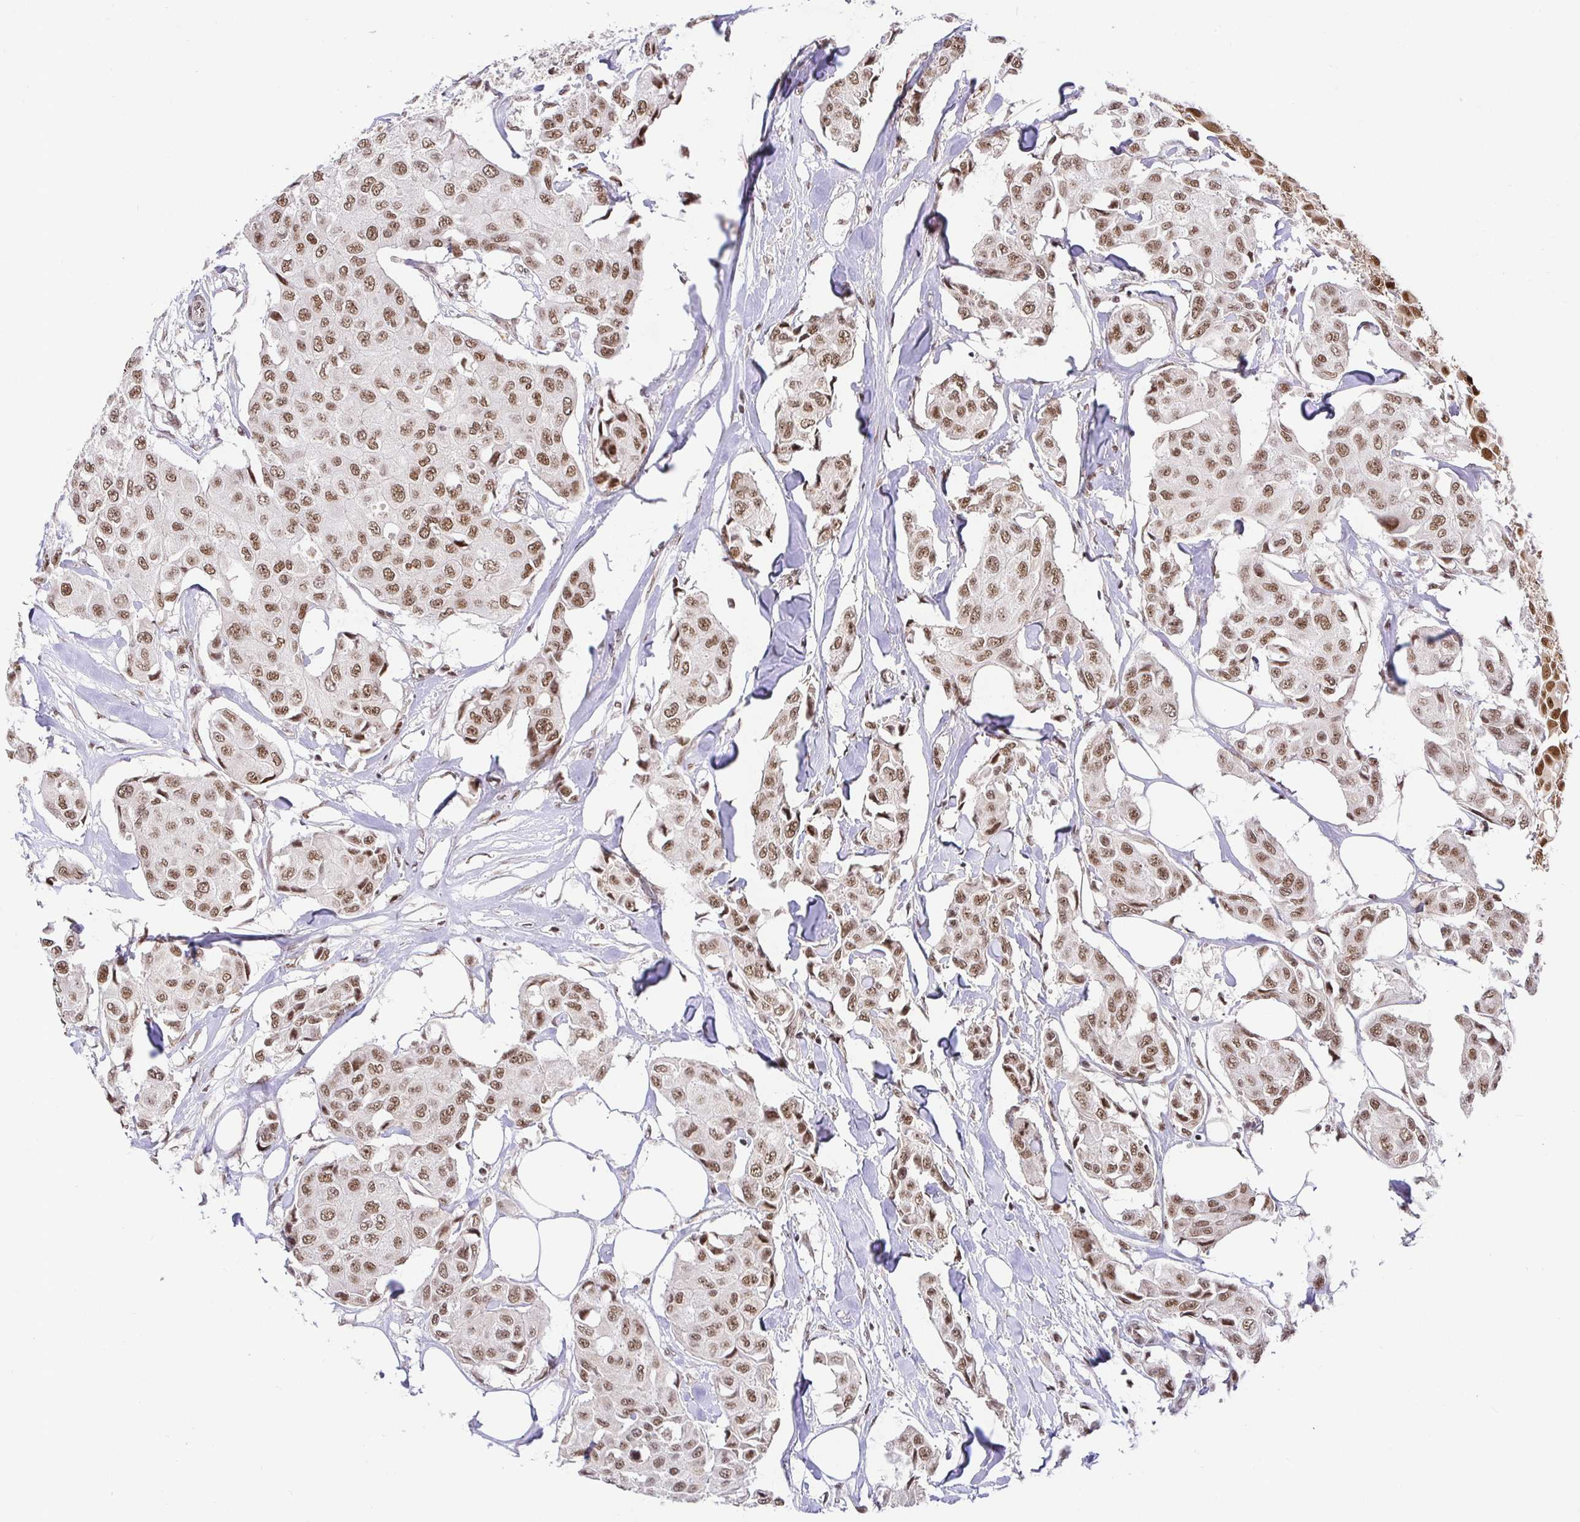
{"staining": {"intensity": "moderate", "quantity": ">75%", "location": "nuclear"}, "tissue": "breast cancer", "cell_type": "Tumor cells", "image_type": "cancer", "snomed": [{"axis": "morphology", "description": "Duct carcinoma"}, {"axis": "topography", "description": "Breast"}, {"axis": "topography", "description": "Lymph node"}], "caption": "High-power microscopy captured an IHC photomicrograph of breast cancer, revealing moderate nuclear staining in about >75% of tumor cells. (IHC, brightfield microscopy, high magnification).", "gene": "USF1", "patient": {"sex": "female", "age": 80}}